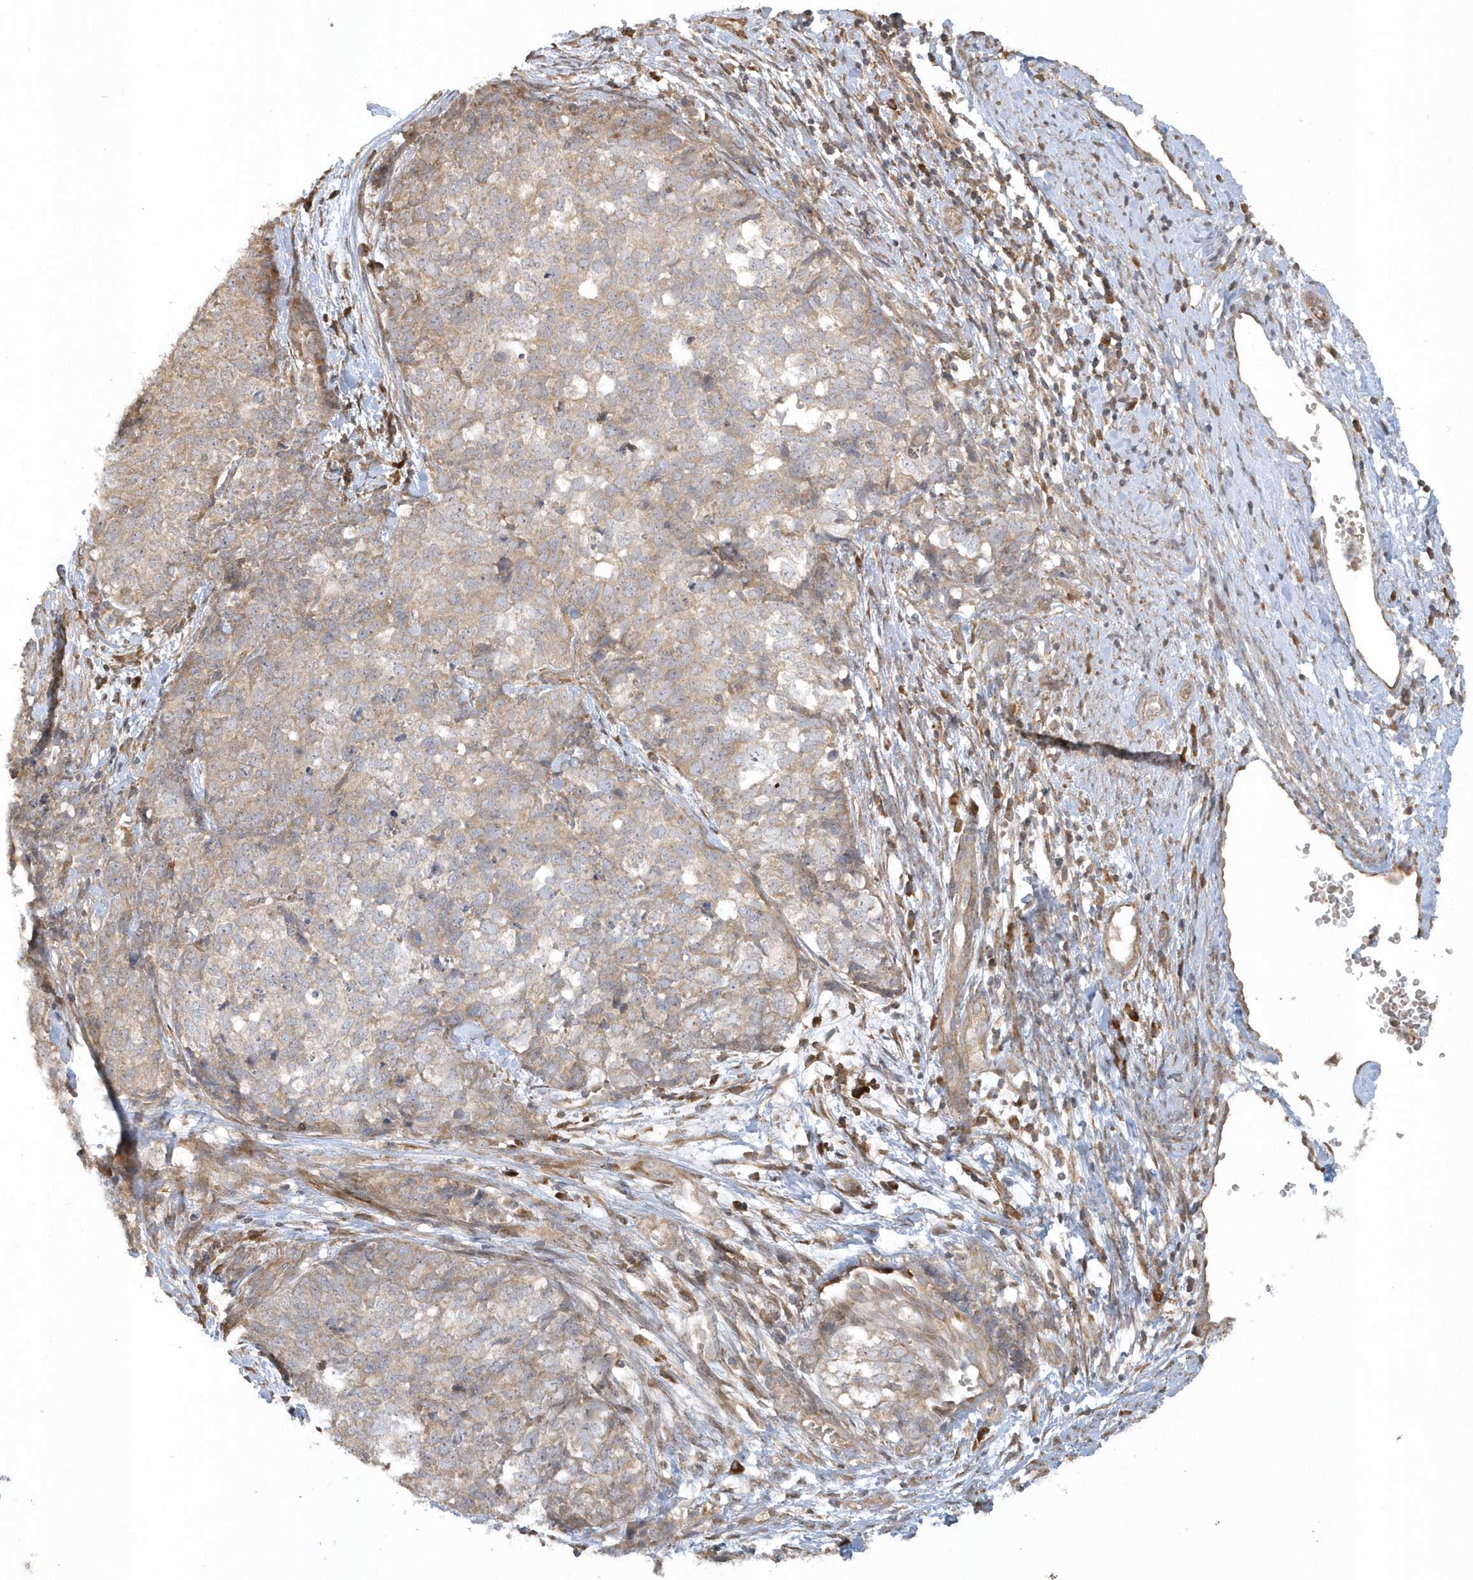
{"staining": {"intensity": "weak", "quantity": "25%-75%", "location": "cytoplasmic/membranous"}, "tissue": "cervical cancer", "cell_type": "Tumor cells", "image_type": "cancer", "snomed": [{"axis": "morphology", "description": "Squamous cell carcinoma, NOS"}, {"axis": "topography", "description": "Cervix"}], "caption": "This micrograph exhibits immunohistochemistry (IHC) staining of human squamous cell carcinoma (cervical), with low weak cytoplasmic/membranous positivity in about 25%-75% of tumor cells.", "gene": "THG1L", "patient": {"sex": "female", "age": 63}}